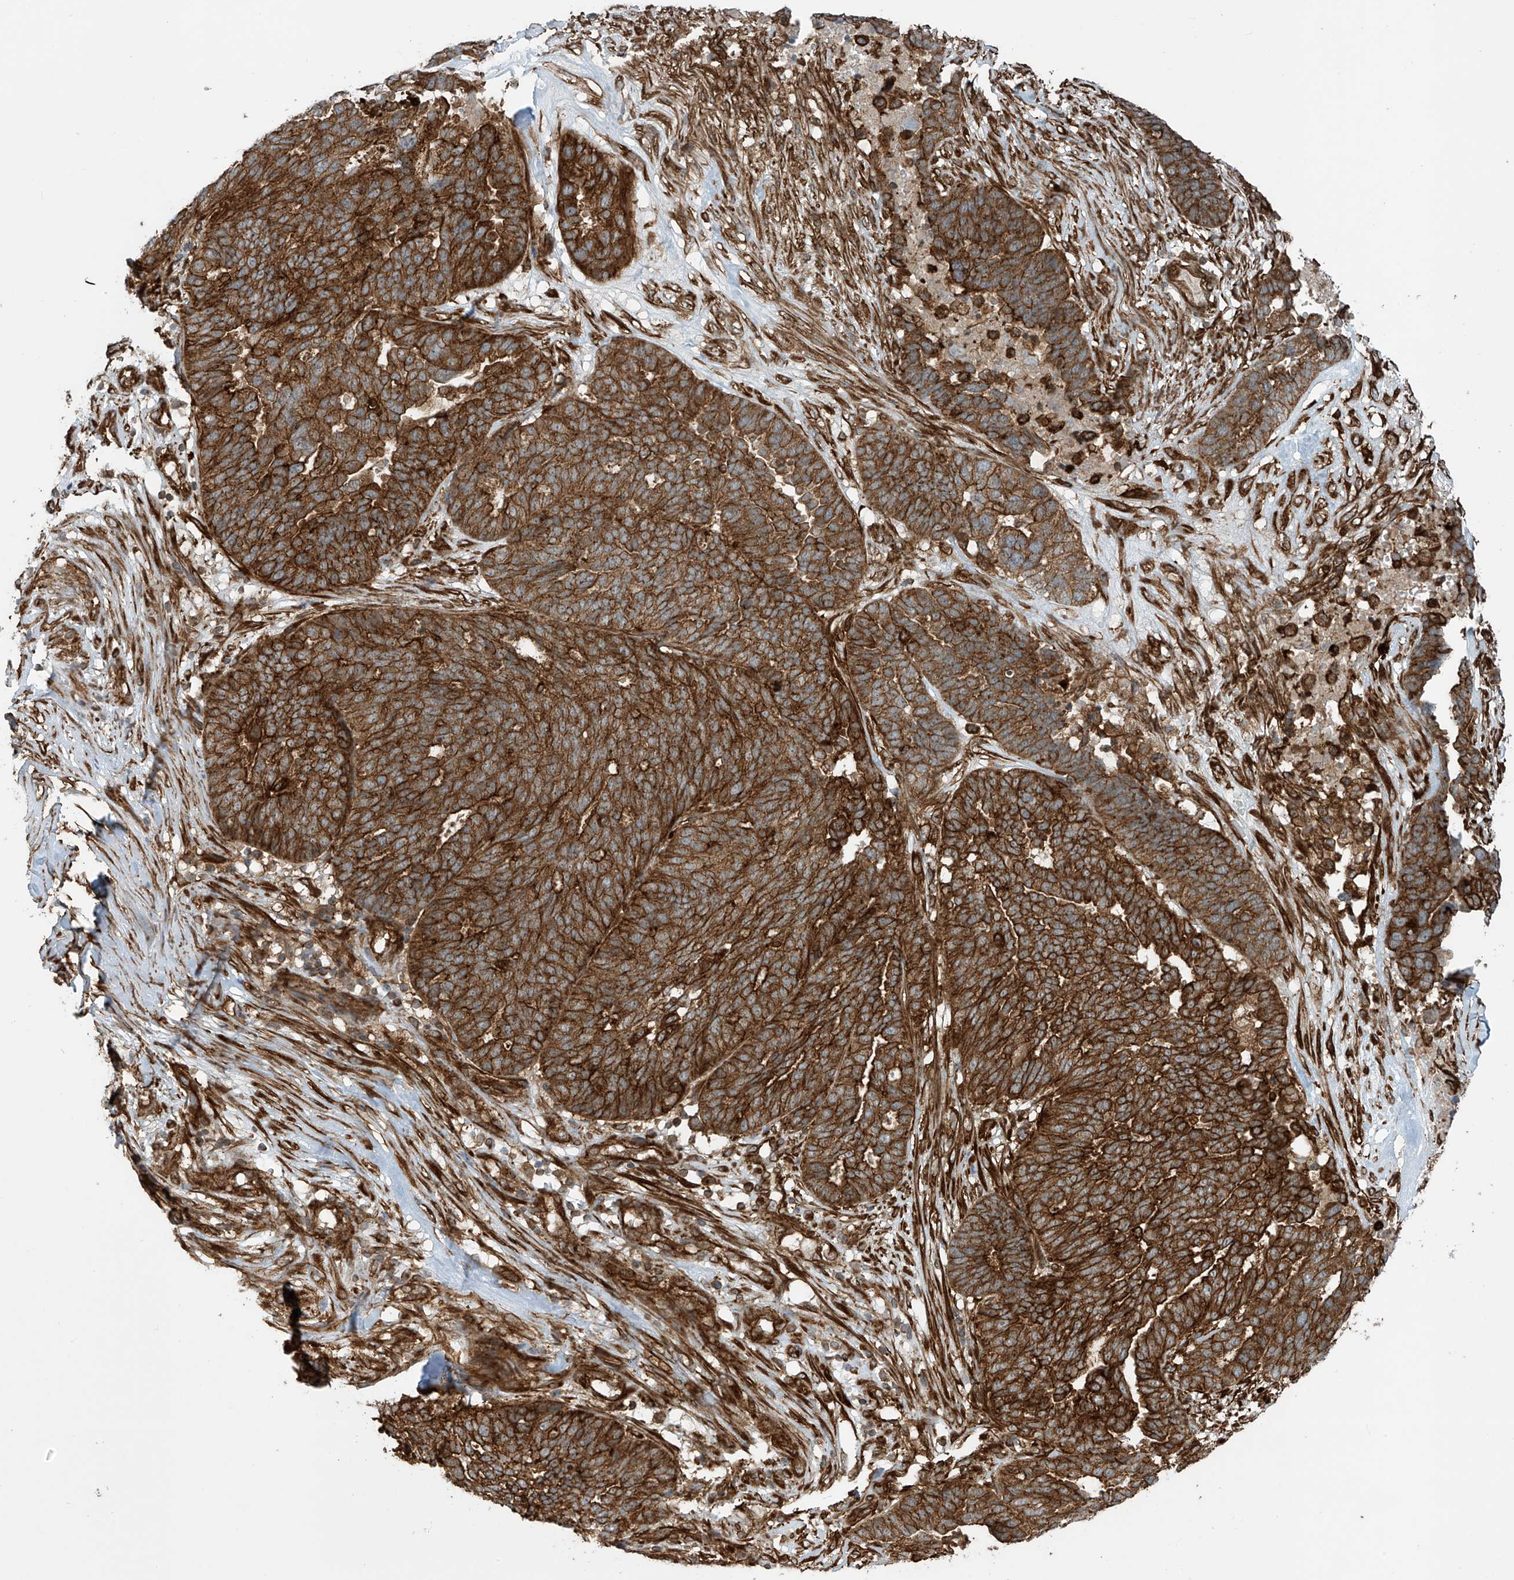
{"staining": {"intensity": "strong", "quantity": ">75%", "location": "cytoplasmic/membranous"}, "tissue": "ovarian cancer", "cell_type": "Tumor cells", "image_type": "cancer", "snomed": [{"axis": "morphology", "description": "Cystadenocarcinoma, serous, NOS"}, {"axis": "topography", "description": "Ovary"}], "caption": "Ovarian serous cystadenocarcinoma tissue exhibits strong cytoplasmic/membranous staining in about >75% of tumor cells, visualized by immunohistochemistry.", "gene": "SLC9A2", "patient": {"sex": "female", "age": 59}}